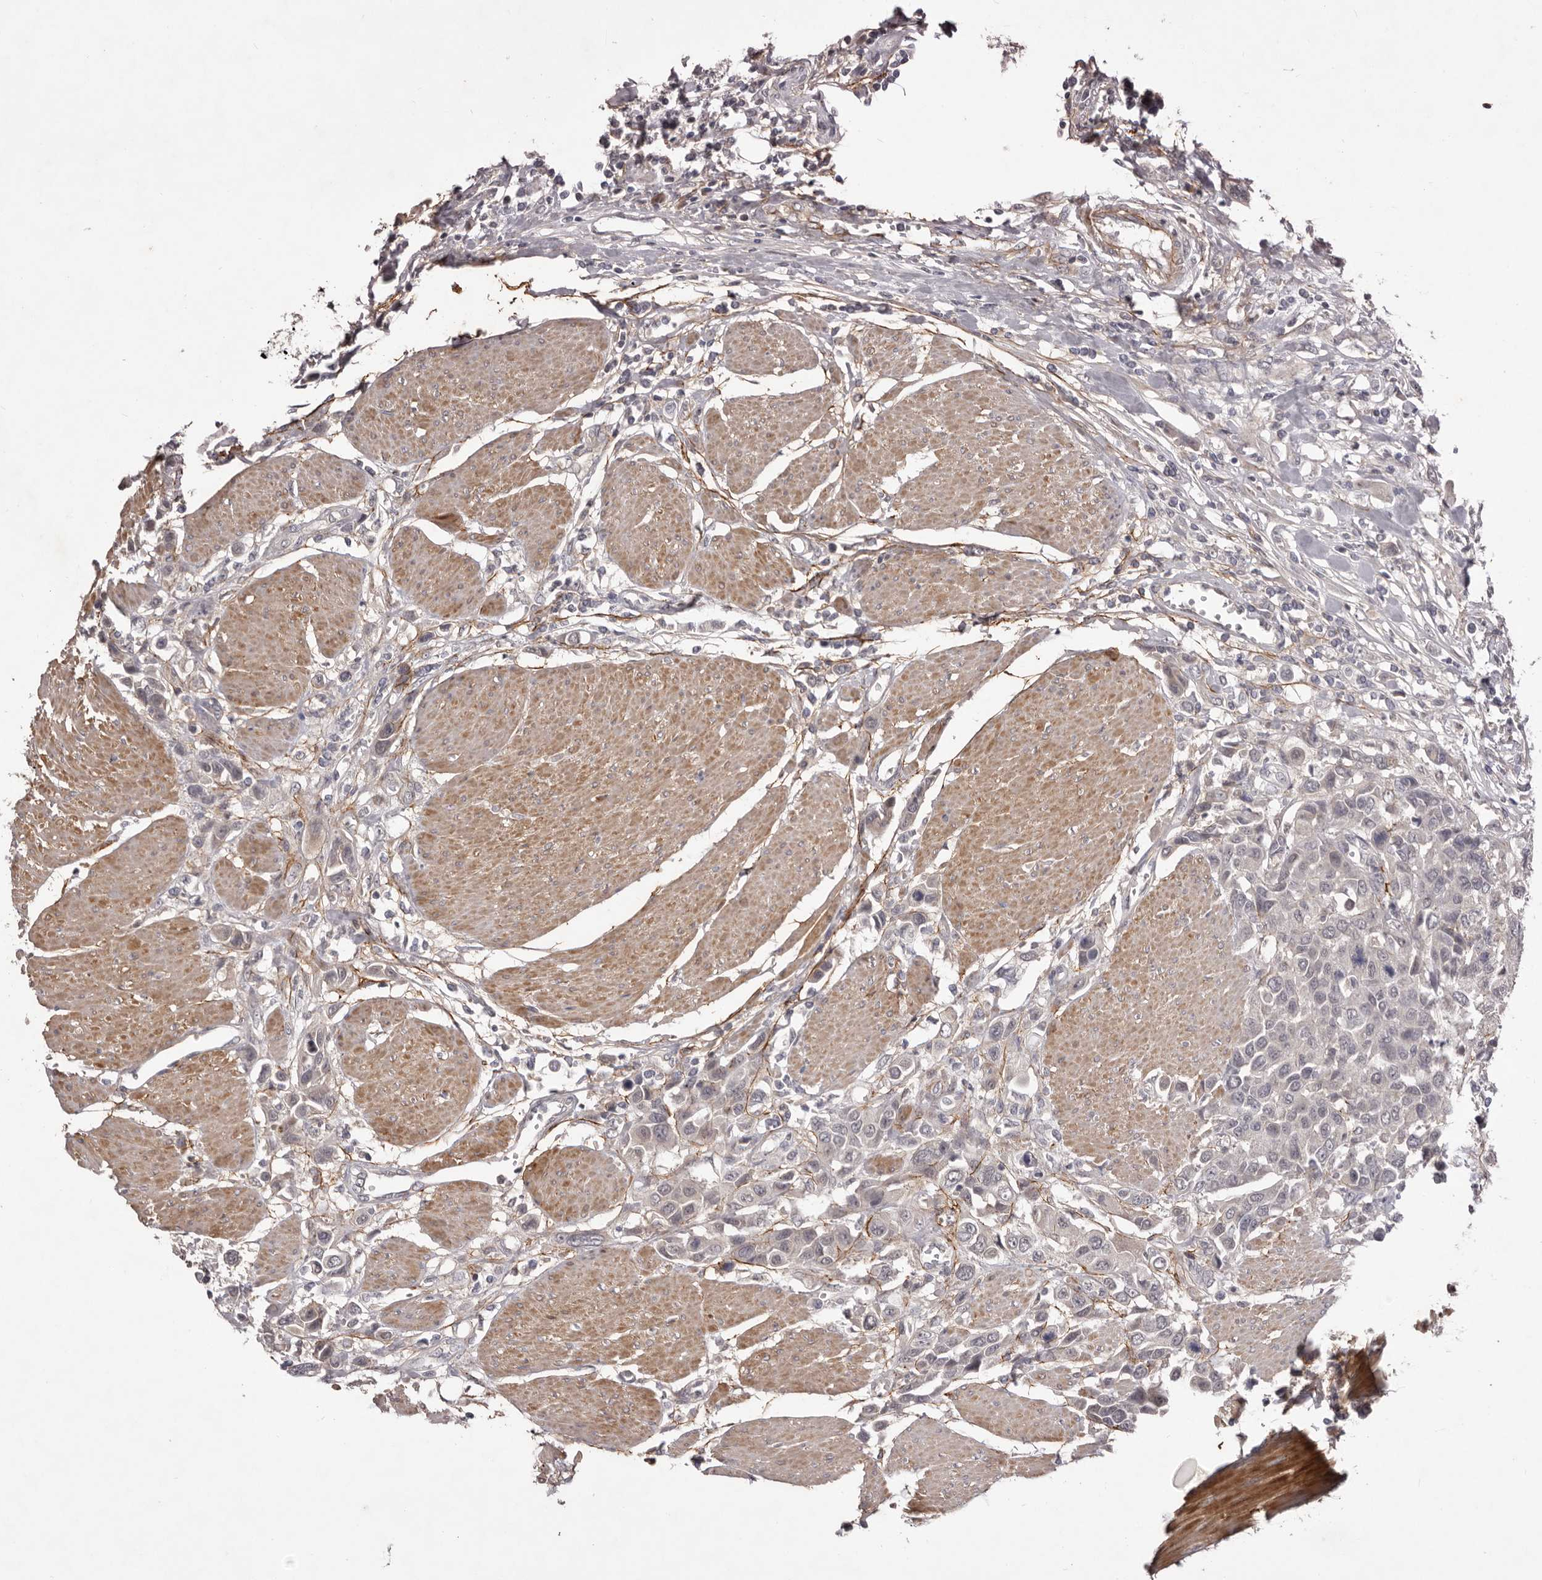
{"staining": {"intensity": "negative", "quantity": "none", "location": "none"}, "tissue": "urothelial cancer", "cell_type": "Tumor cells", "image_type": "cancer", "snomed": [{"axis": "morphology", "description": "Urothelial carcinoma, High grade"}, {"axis": "topography", "description": "Urinary bladder"}], "caption": "Immunohistochemistry image of urothelial cancer stained for a protein (brown), which displays no positivity in tumor cells.", "gene": "HBS1L", "patient": {"sex": "male", "age": 50}}